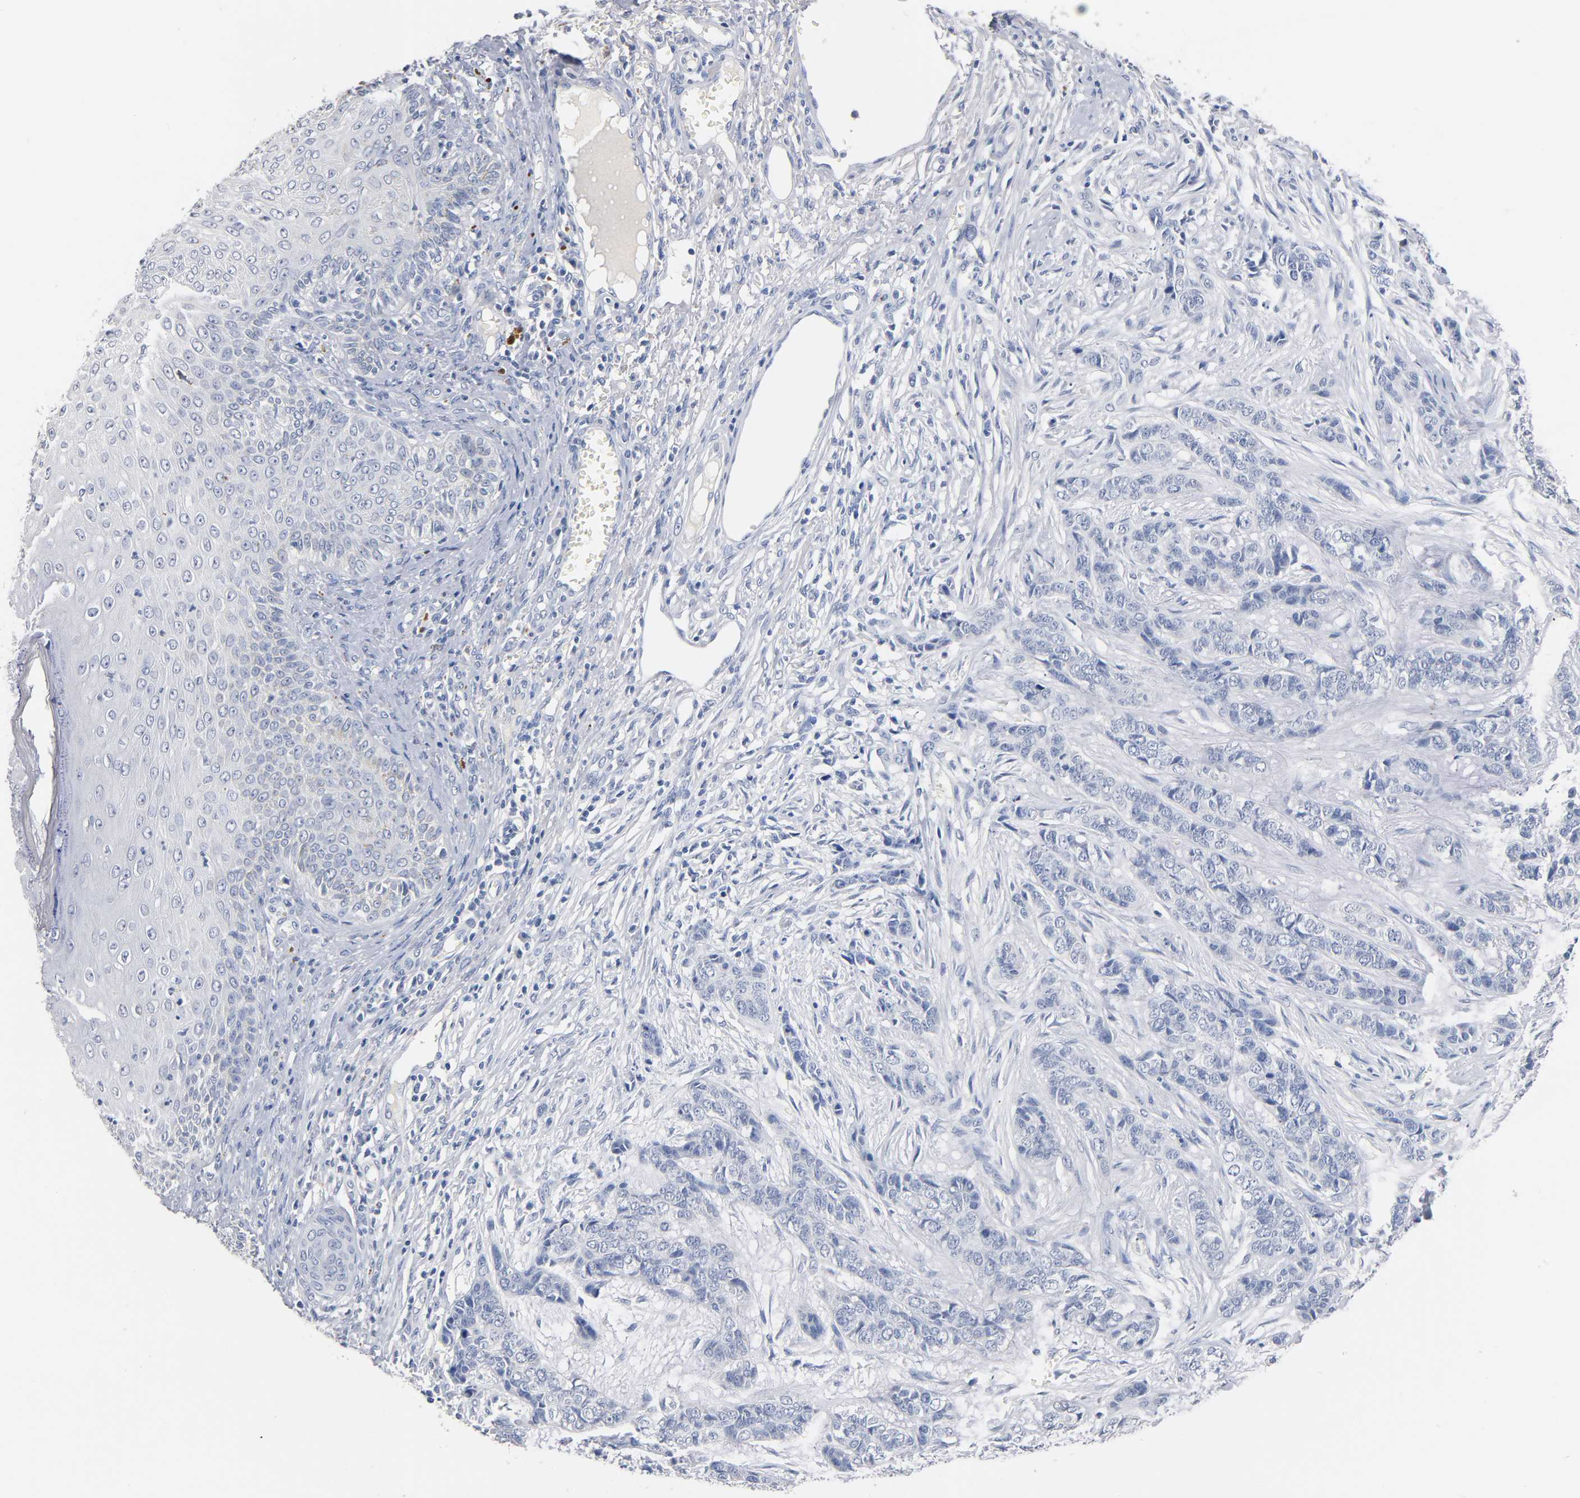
{"staining": {"intensity": "negative", "quantity": "none", "location": "none"}, "tissue": "skin cancer", "cell_type": "Tumor cells", "image_type": "cancer", "snomed": [{"axis": "morphology", "description": "Basal cell carcinoma"}, {"axis": "topography", "description": "Skin"}], "caption": "DAB immunohistochemical staining of human skin cancer (basal cell carcinoma) shows no significant expression in tumor cells.", "gene": "ZCCHC13", "patient": {"sex": "female", "age": 64}}